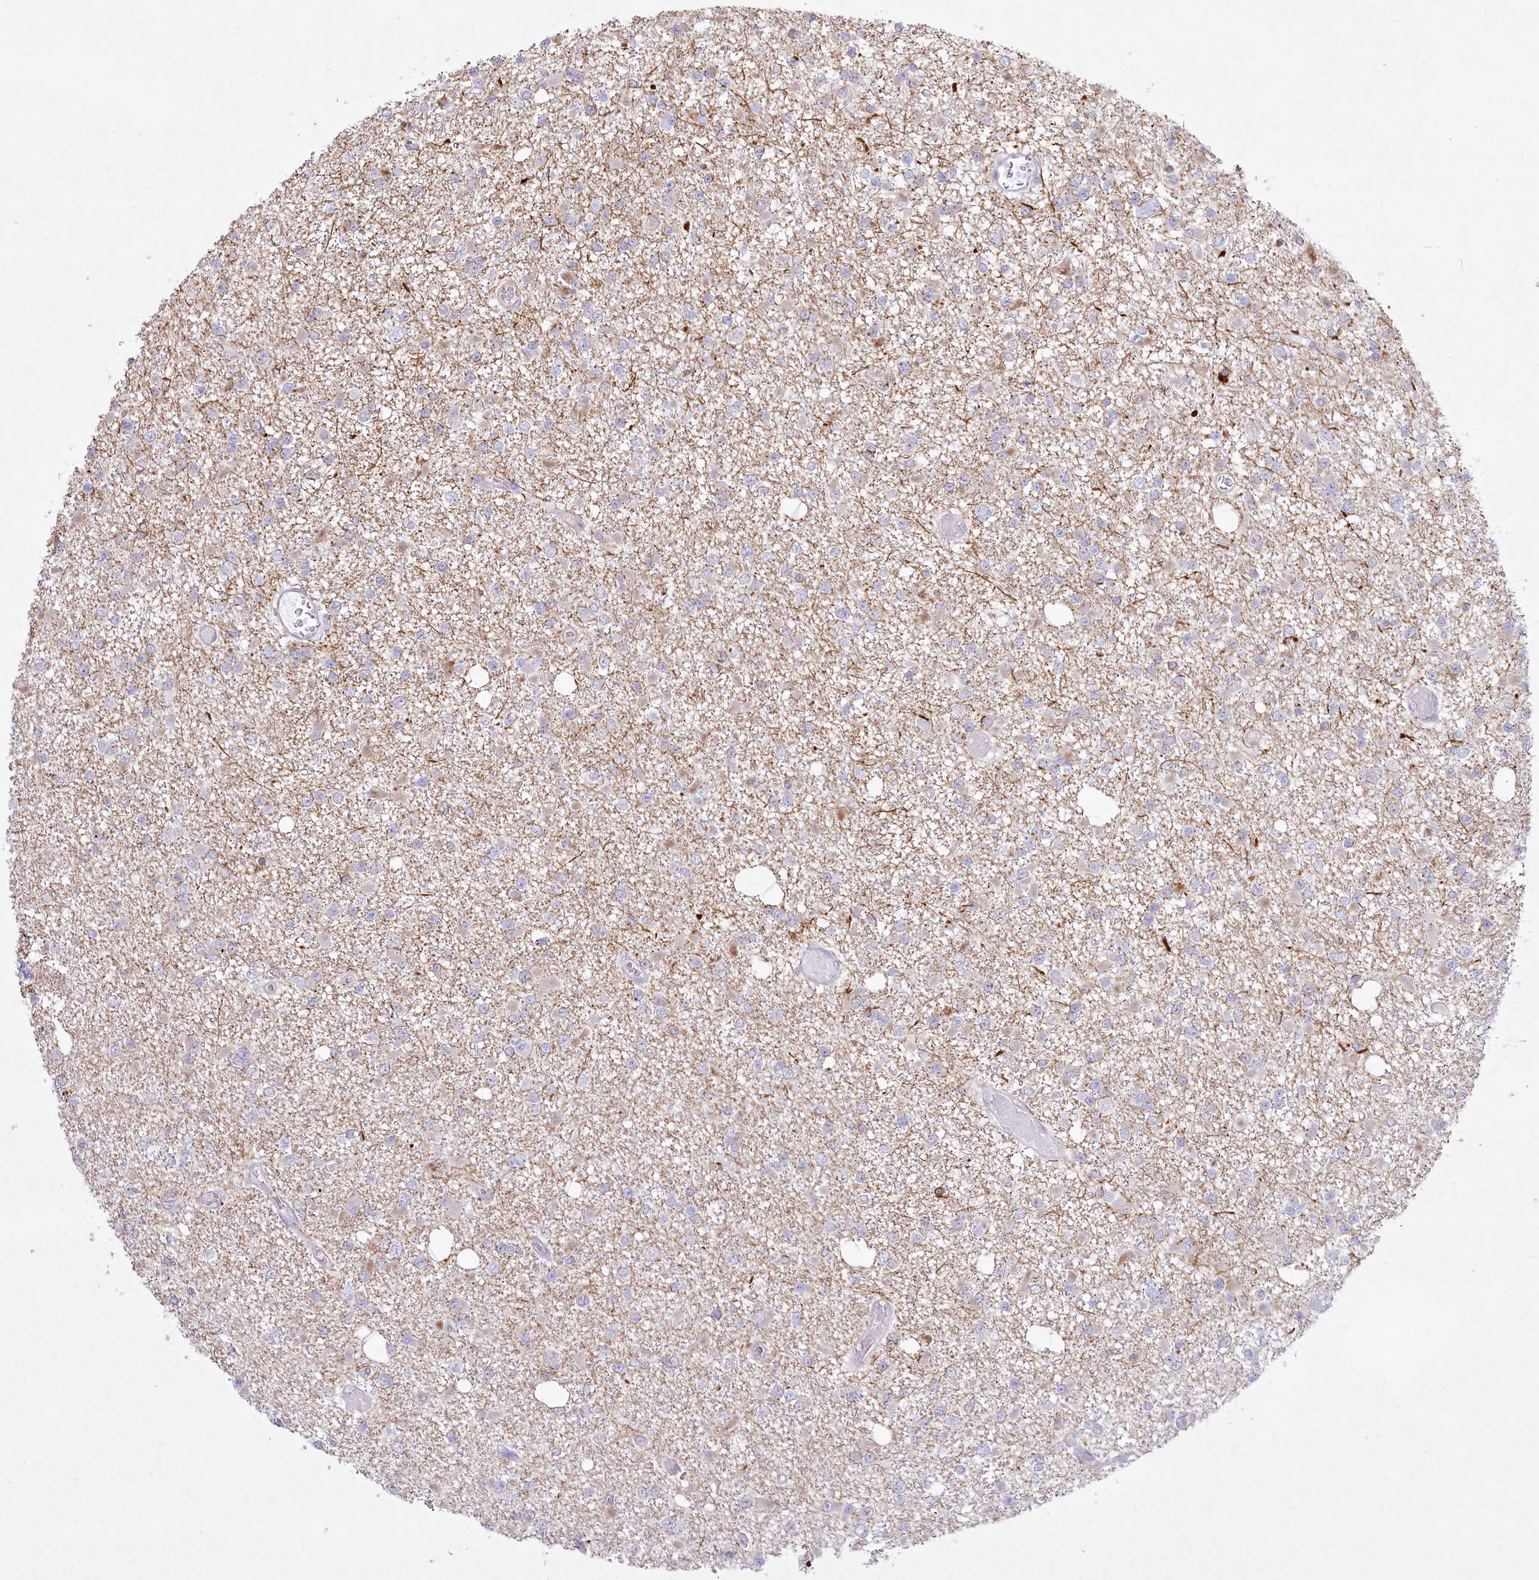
{"staining": {"intensity": "negative", "quantity": "none", "location": "none"}, "tissue": "glioma", "cell_type": "Tumor cells", "image_type": "cancer", "snomed": [{"axis": "morphology", "description": "Glioma, malignant, Low grade"}, {"axis": "topography", "description": "Brain"}], "caption": "An IHC micrograph of malignant glioma (low-grade) is shown. There is no staining in tumor cells of malignant glioma (low-grade).", "gene": "ABITRAM", "patient": {"sex": "female", "age": 22}}